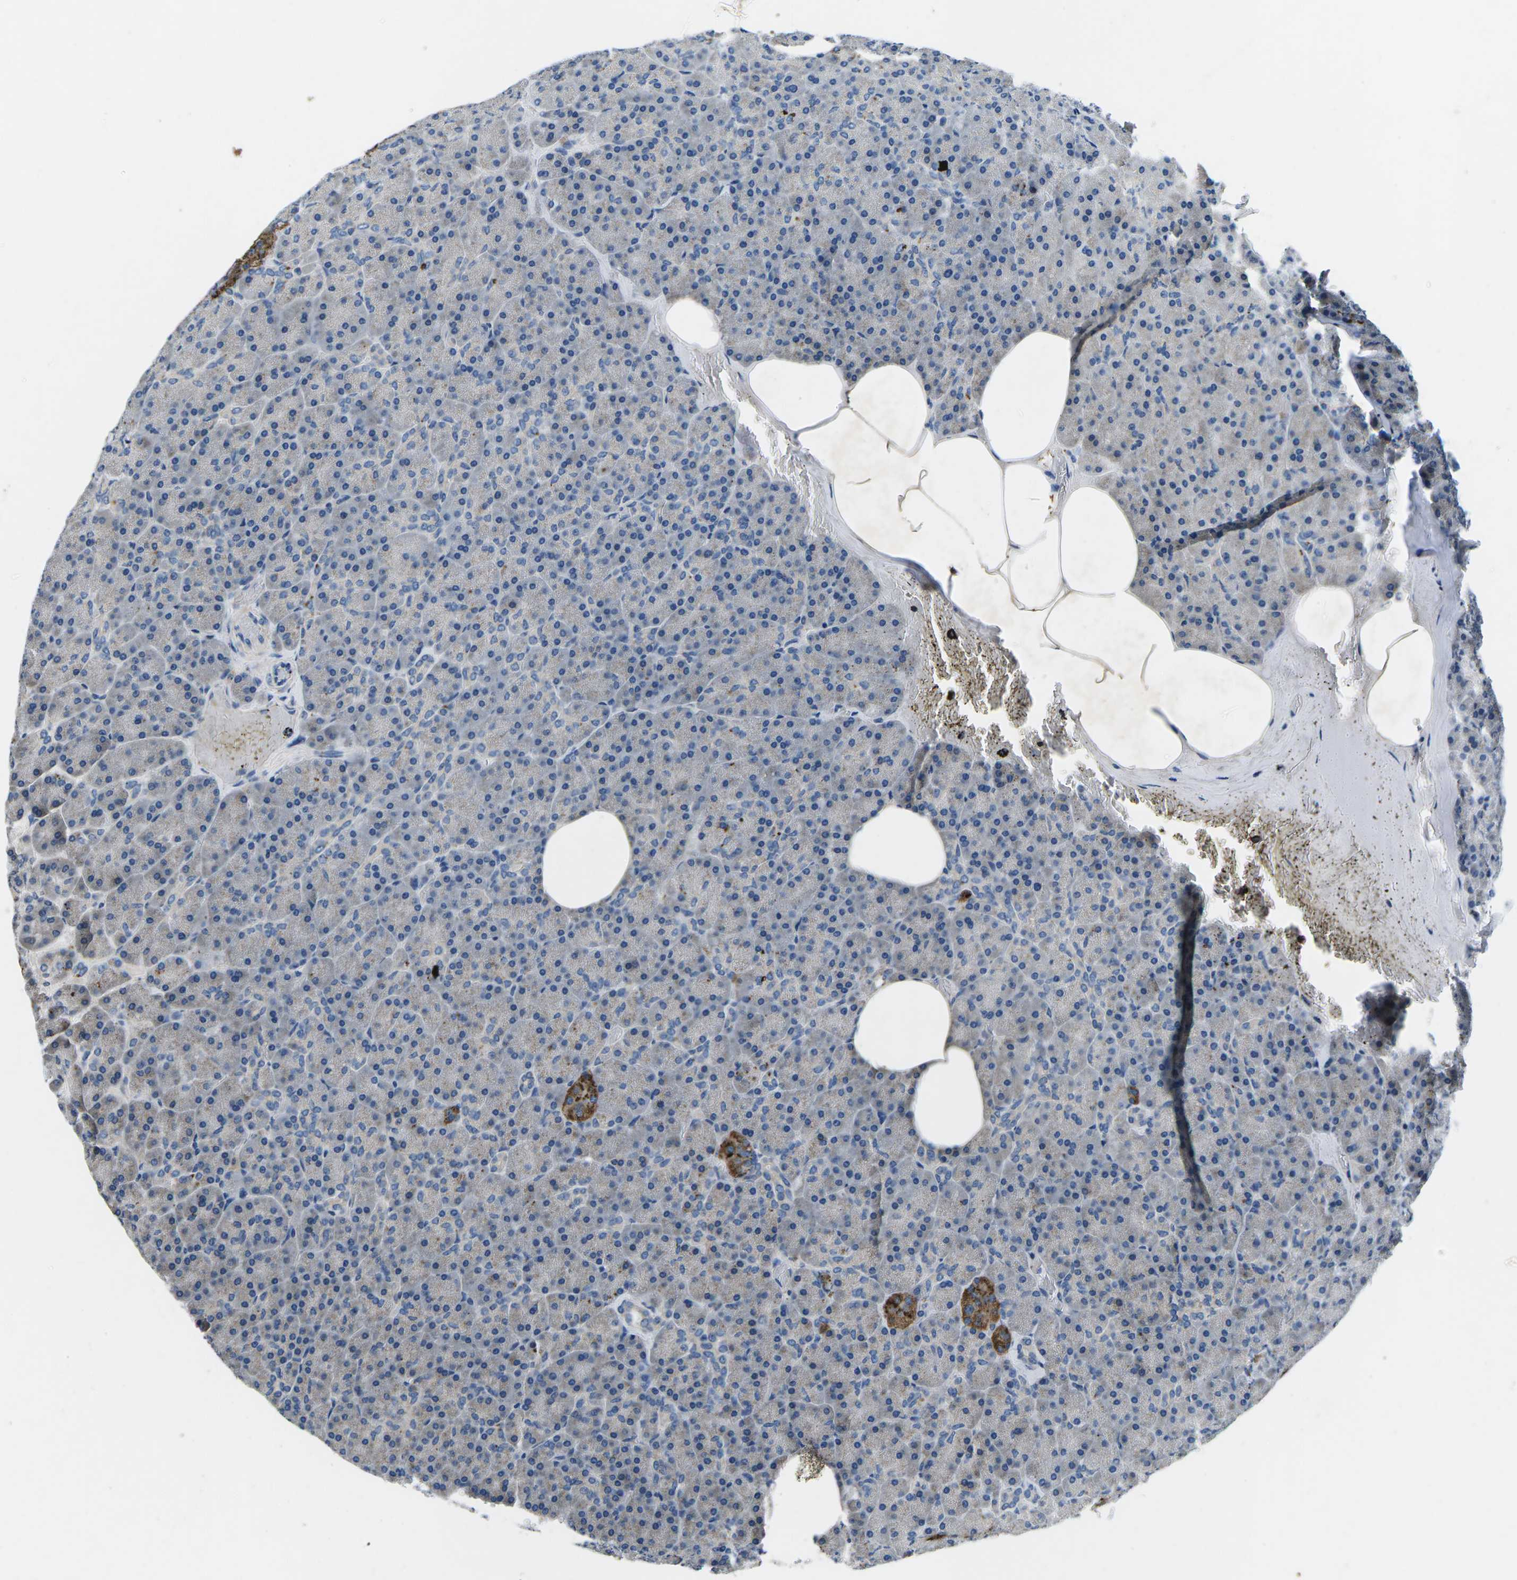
{"staining": {"intensity": "weak", "quantity": "<25%", "location": "cytoplasmic/membranous"}, "tissue": "pancreas", "cell_type": "Exocrine glandular cells", "image_type": "normal", "snomed": [{"axis": "morphology", "description": "Normal tissue, NOS"}, {"axis": "topography", "description": "Pancreas"}], "caption": "This is an IHC histopathology image of benign human pancreas. There is no positivity in exocrine glandular cells.", "gene": "PDCD6IP", "patient": {"sex": "female", "age": 35}}